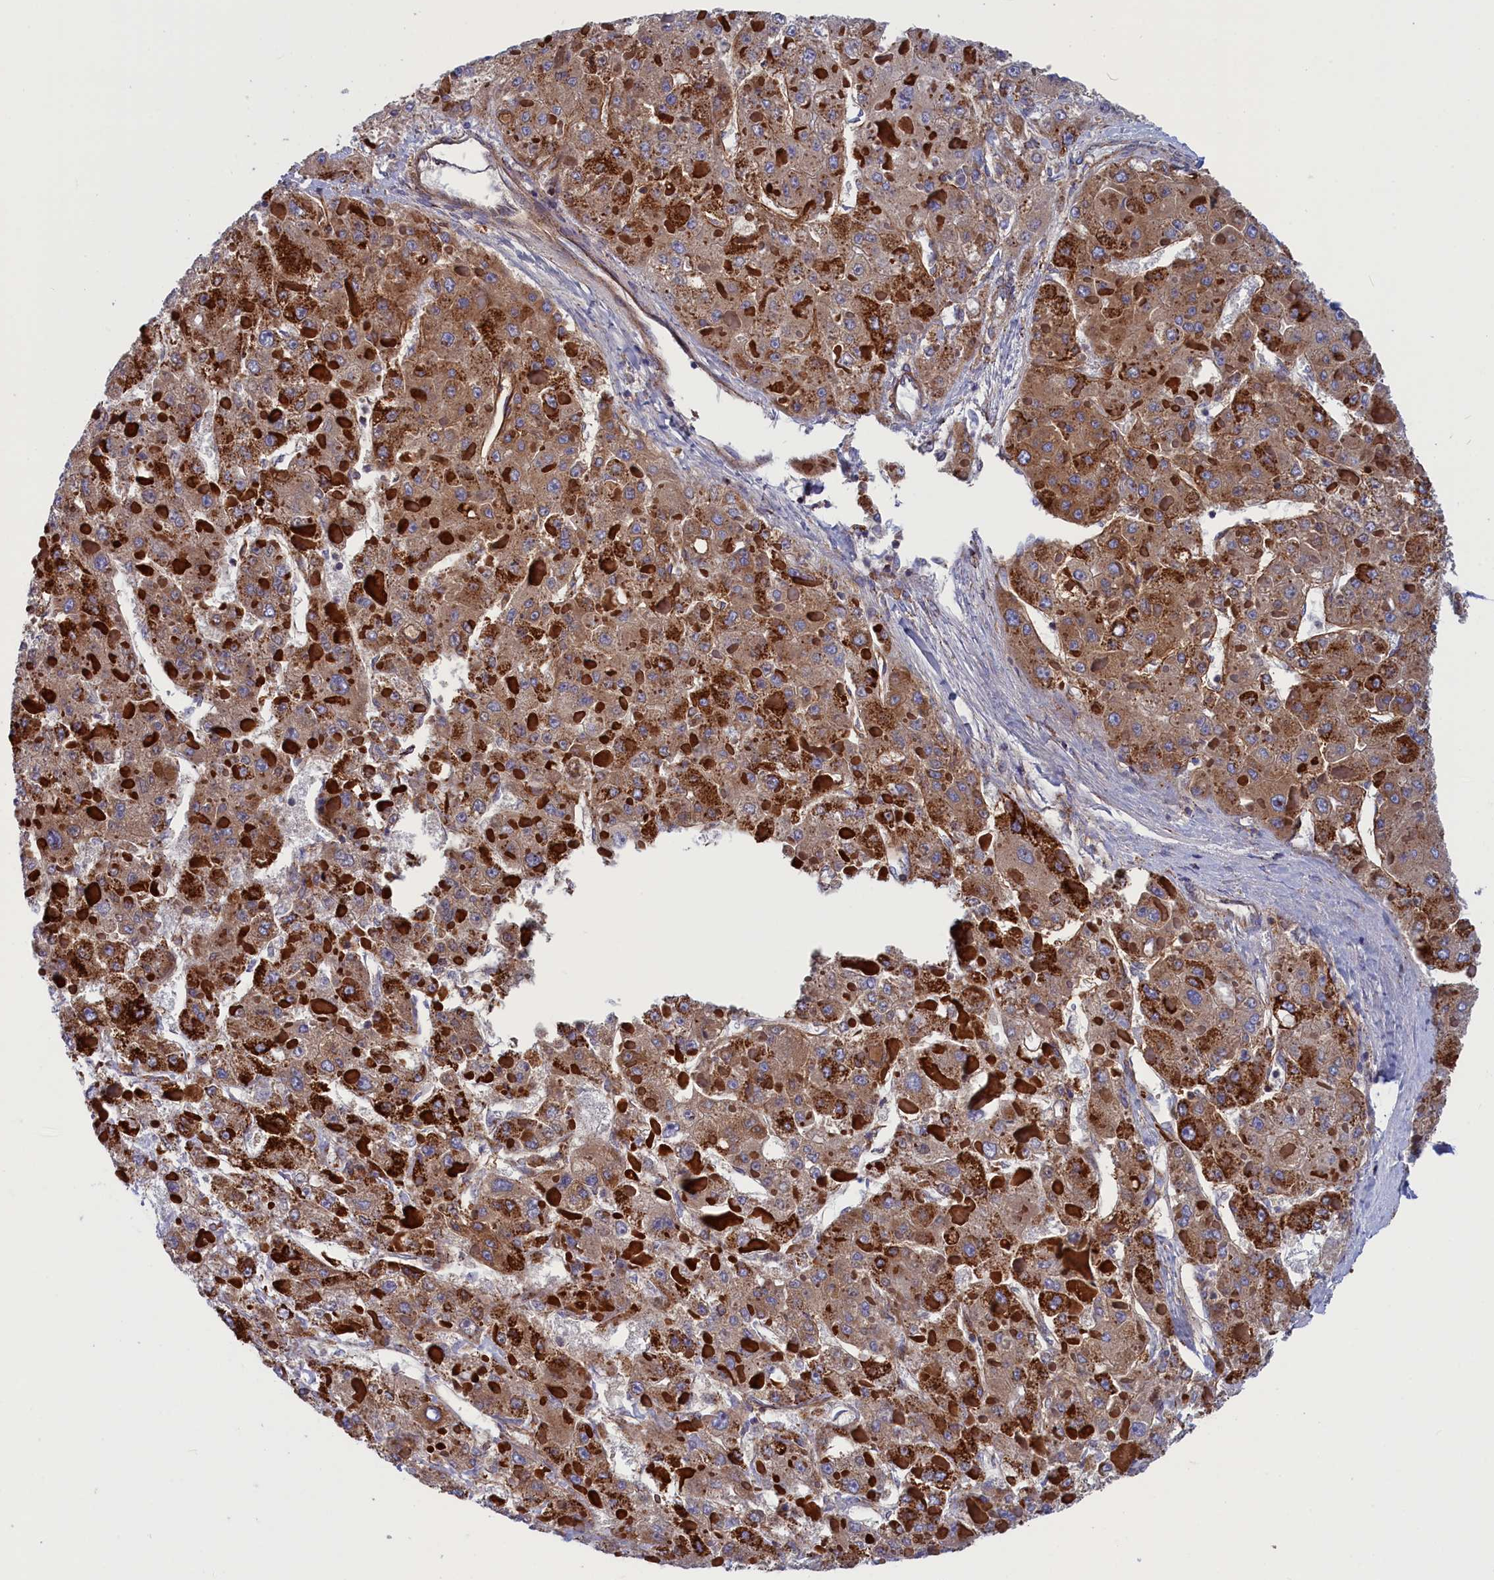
{"staining": {"intensity": "moderate", "quantity": ">75%", "location": "cytoplasmic/membranous"}, "tissue": "liver cancer", "cell_type": "Tumor cells", "image_type": "cancer", "snomed": [{"axis": "morphology", "description": "Carcinoma, Hepatocellular, NOS"}, {"axis": "topography", "description": "Liver"}], "caption": "Liver cancer (hepatocellular carcinoma) was stained to show a protein in brown. There is medium levels of moderate cytoplasmic/membranous expression in about >75% of tumor cells.", "gene": "WDR83", "patient": {"sex": "female", "age": 73}}